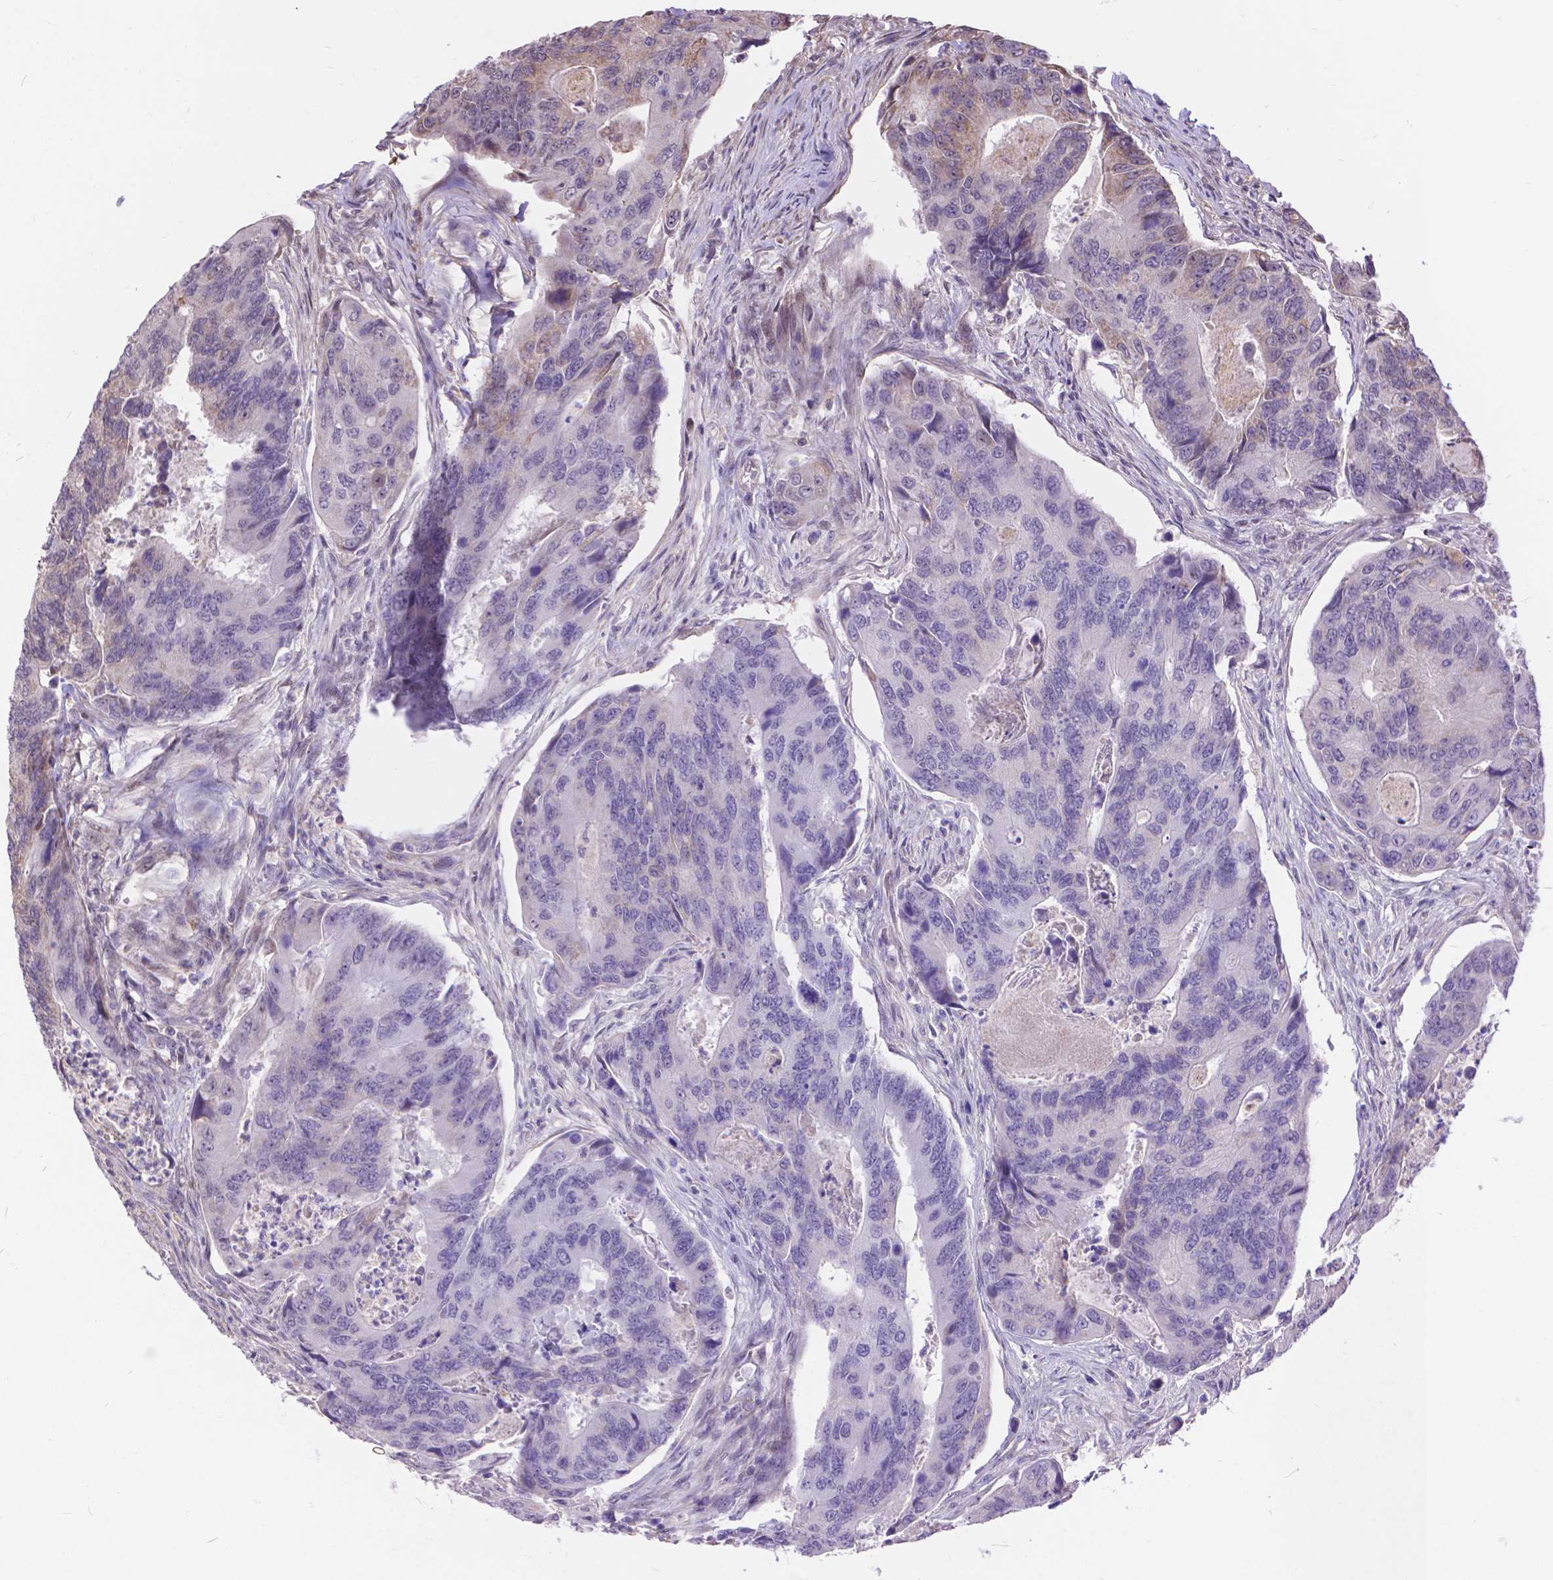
{"staining": {"intensity": "negative", "quantity": "none", "location": "none"}, "tissue": "colorectal cancer", "cell_type": "Tumor cells", "image_type": "cancer", "snomed": [{"axis": "morphology", "description": "Adenocarcinoma, NOS"}, {"axis": "topography", "description": "Colon"}], "caption": "IHC photomicrograph of colorectal cancer stained for a protein (brown), which exhibits no expression in tumor cells.", "gene": "TMEM135", "patient": {"sex": "female", "age": 67}}